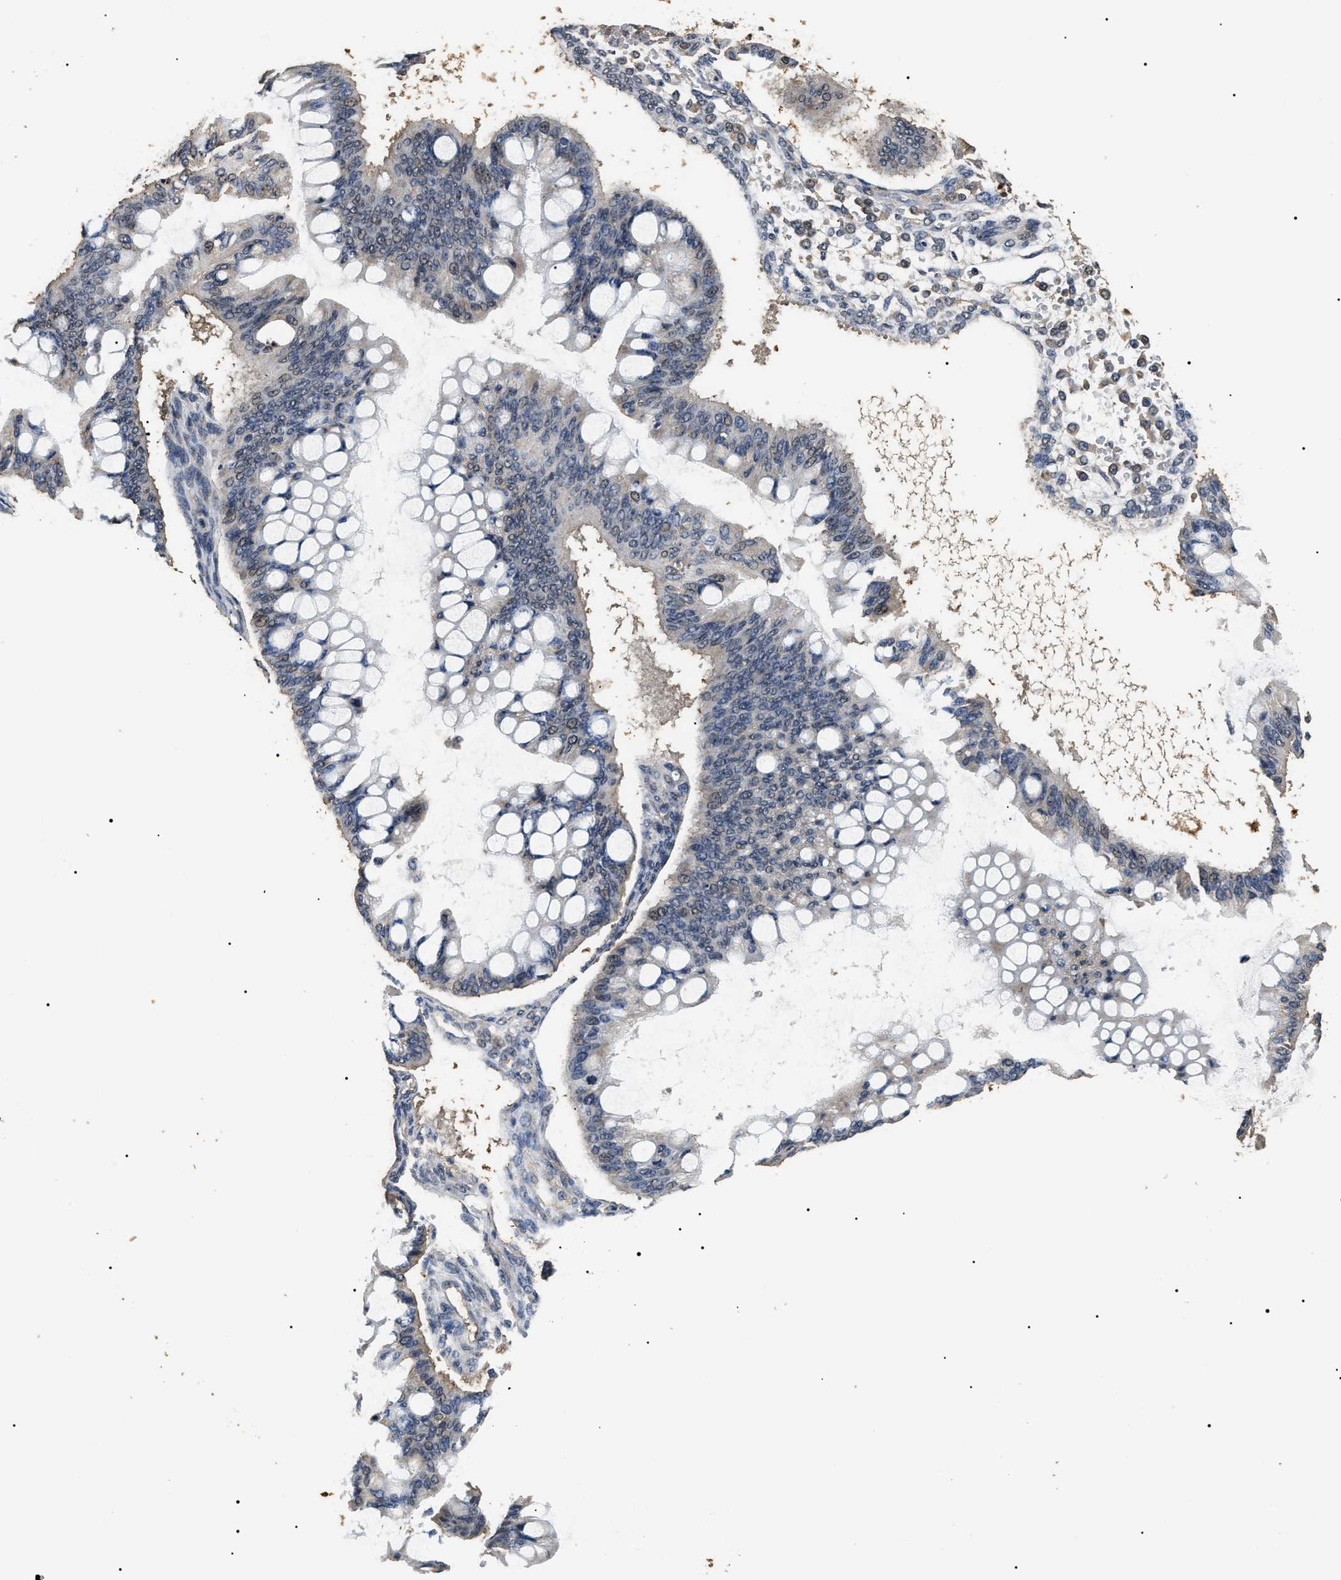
{"staining": {"intensity": "negative", "quantity": "none", "location": "none"}, "tissue": "ovarian cancer", "cell_type": "Tumor cells", "image_type": "cancer", "snomed": [{"axis": "morphology", "description": "Cystadenocarcinoma, mucinous, NOS"}, {"axis": "topography", "description": "Ovary"}], "caption": "DAB (3,3'-diaminobenzidine) immunohistochemical staining of ovarian cancer exhibits no significant staining in tumor cells. The staining was performed using DAB (3,3'-diaminobenzidine) to visualize the protein expression in brown, while the nuclei were stained in blue with hematoxylin (Magnification: 20x).", "gene": "PSMD8", "patient": {"sex": "female", "age": 73}}